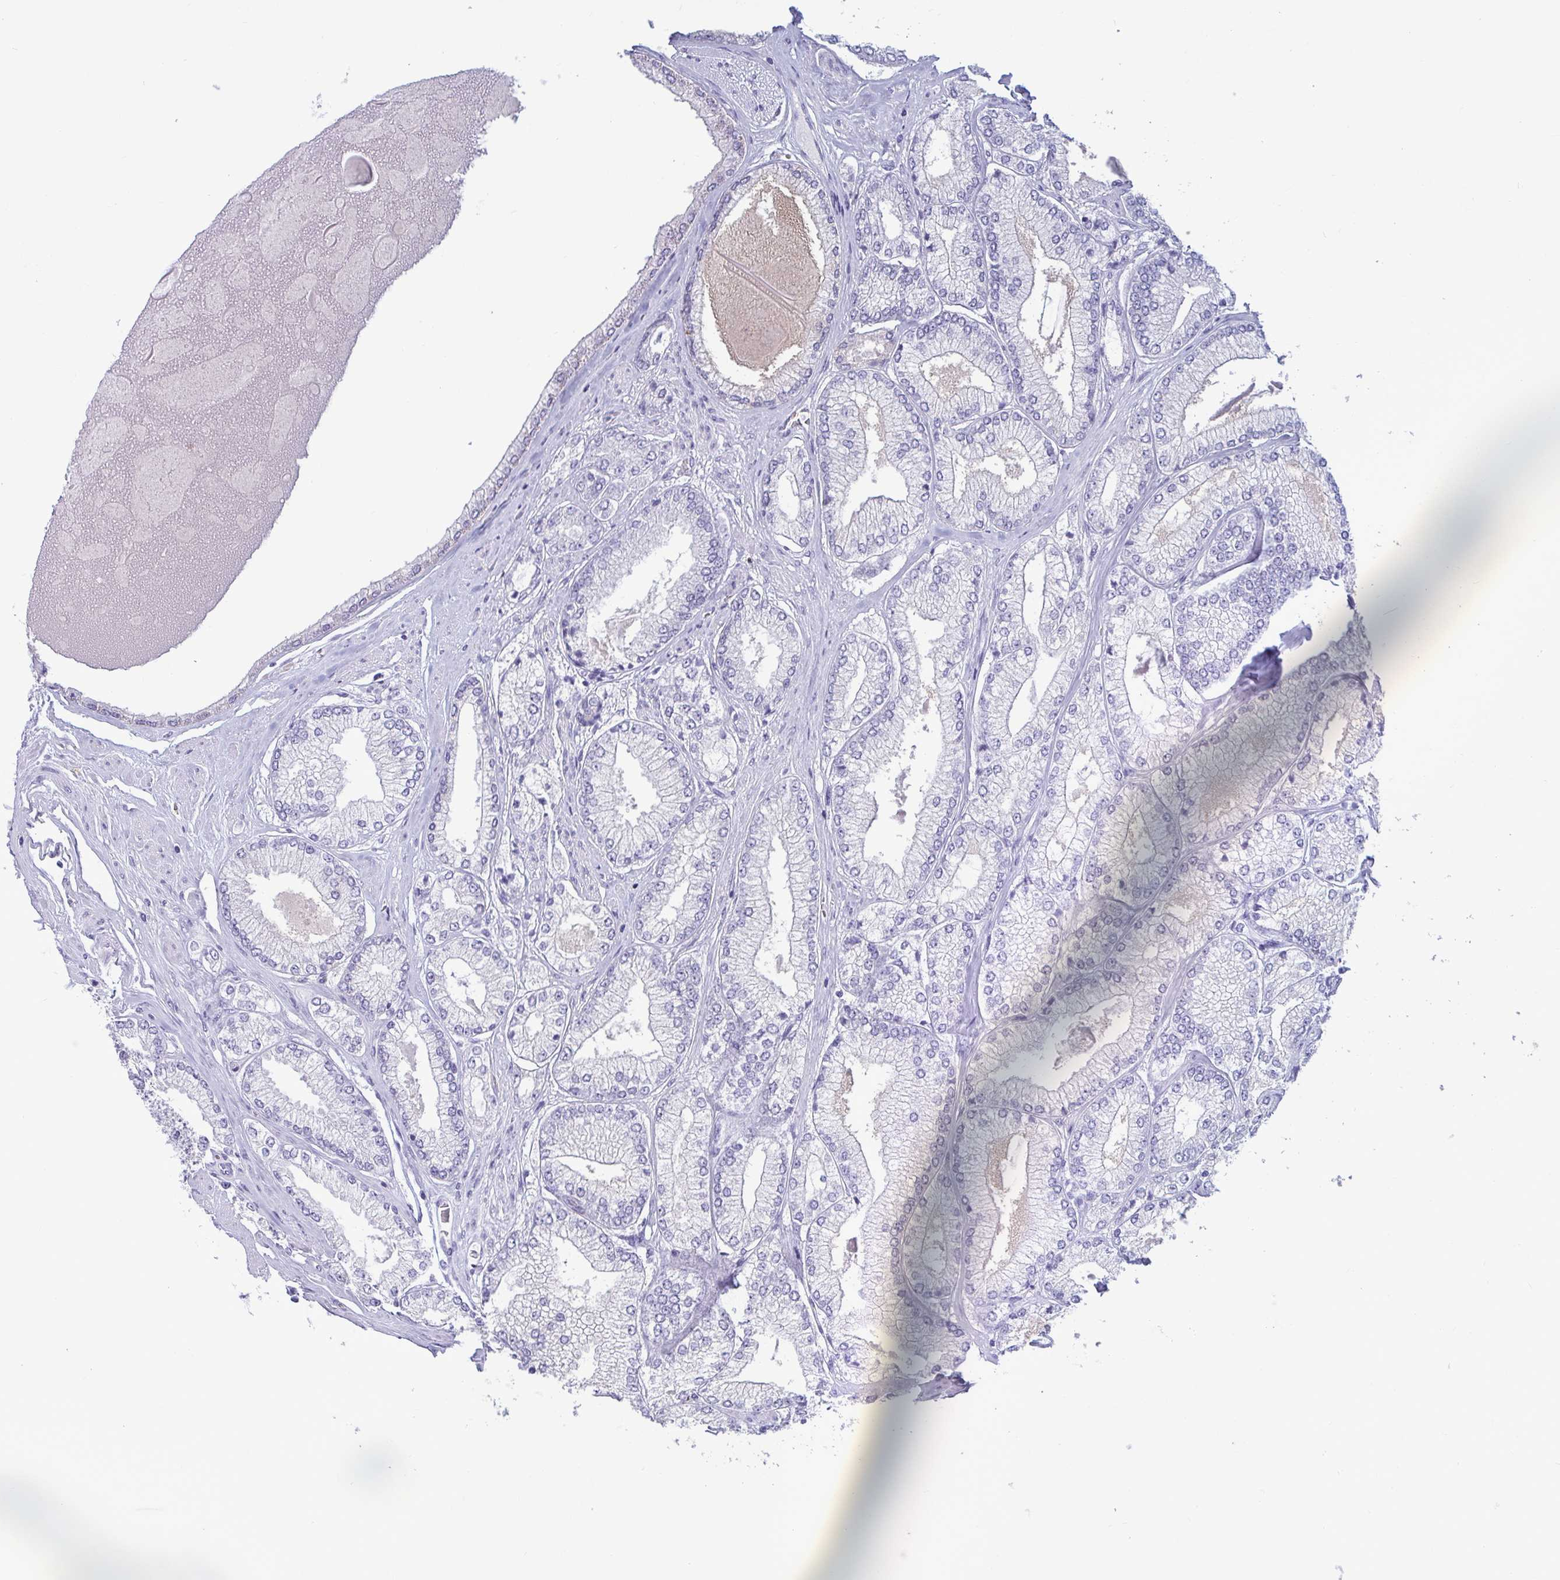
{"staining": {"intensity": "negative", "quantity": "none", "location": "none"}, "tissue": "prostate cancer", "cell_type": "Tumor cells", "image_type": "cancer", "snomed": [{"axis": "morphology", "description": "Adenocarcinoma, Low grade"}, {"axis": "topography", "description": "Prostate"}], "caption": "Immunohistochemistry (IHC) of adenocarcinoma (low-grade) (prostate) displays no expression in tumor cells.", "gene": "ANKRD60", "patient": {"sex": "male", "age": 67}}